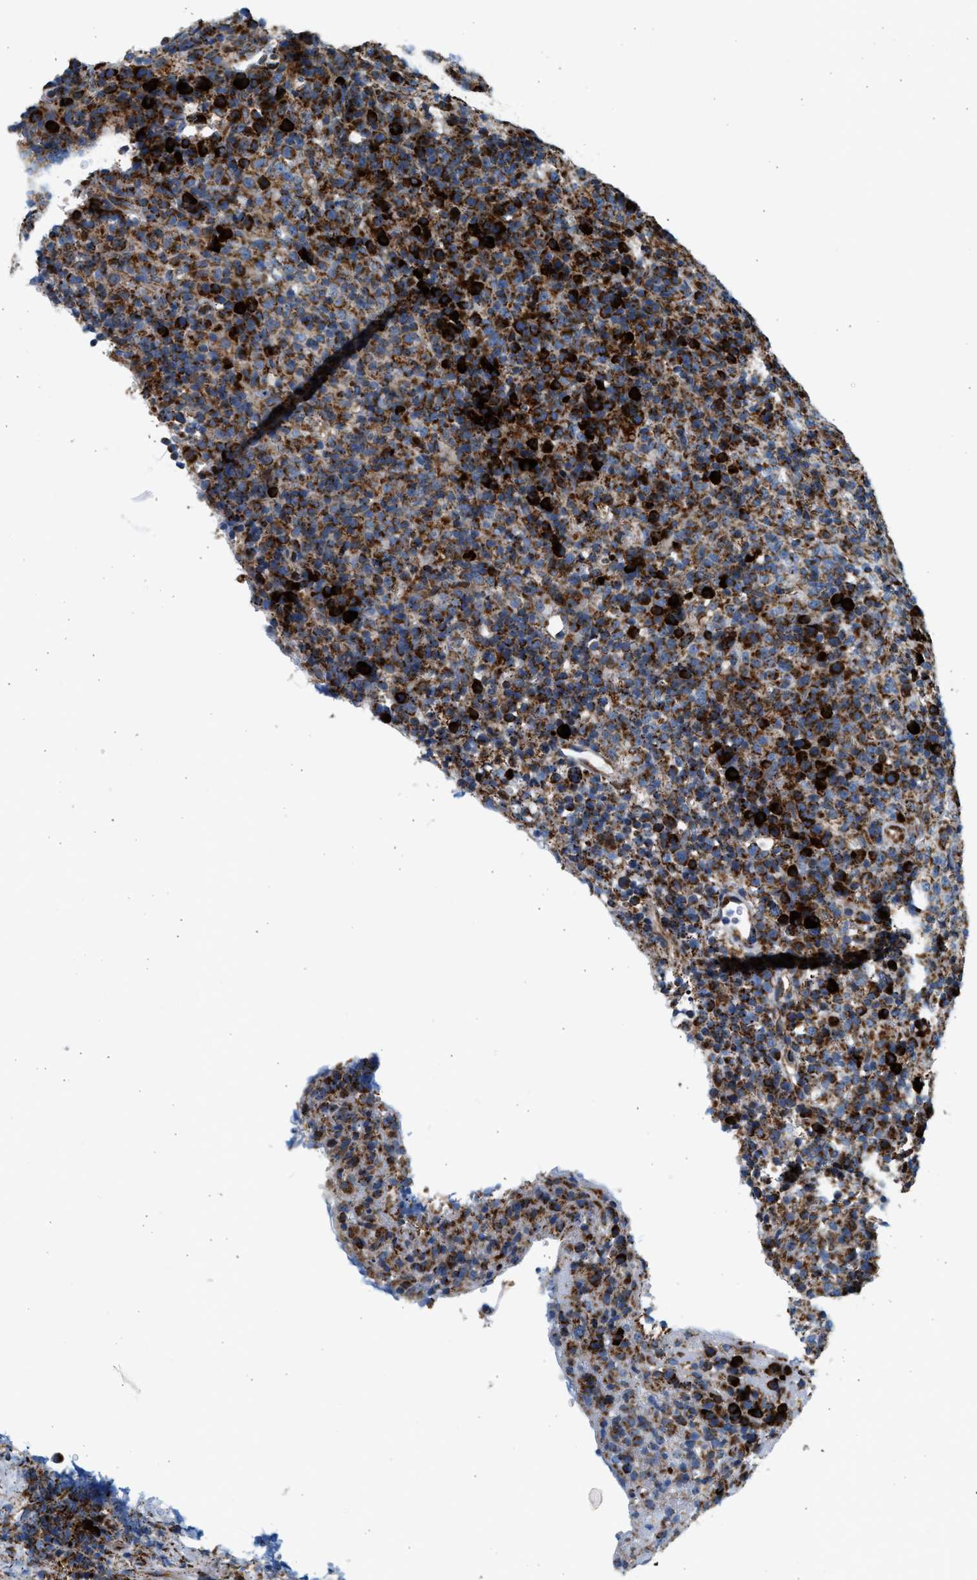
{"staining": {"intensity": "strong", "quantity": ">75%", "location": "cytoplasmic/membranous"}, "tissue": "lymphoma", "cell_type": "Tumor cells", "image_type": "cancer", "snomed": [{"axis": "morphology", "description": "Malignant lymphoma, non-Hodgkin's type, High grade"}, {"axis": "topography", "description": "Lymph node"}], "caption": "A brown stain labels strong cytoplasmic/membranous staining of a protein in lymphoma tumor cells.", "gene": "KCNMB3", "patient": {"sex": "female", "age": 76}}